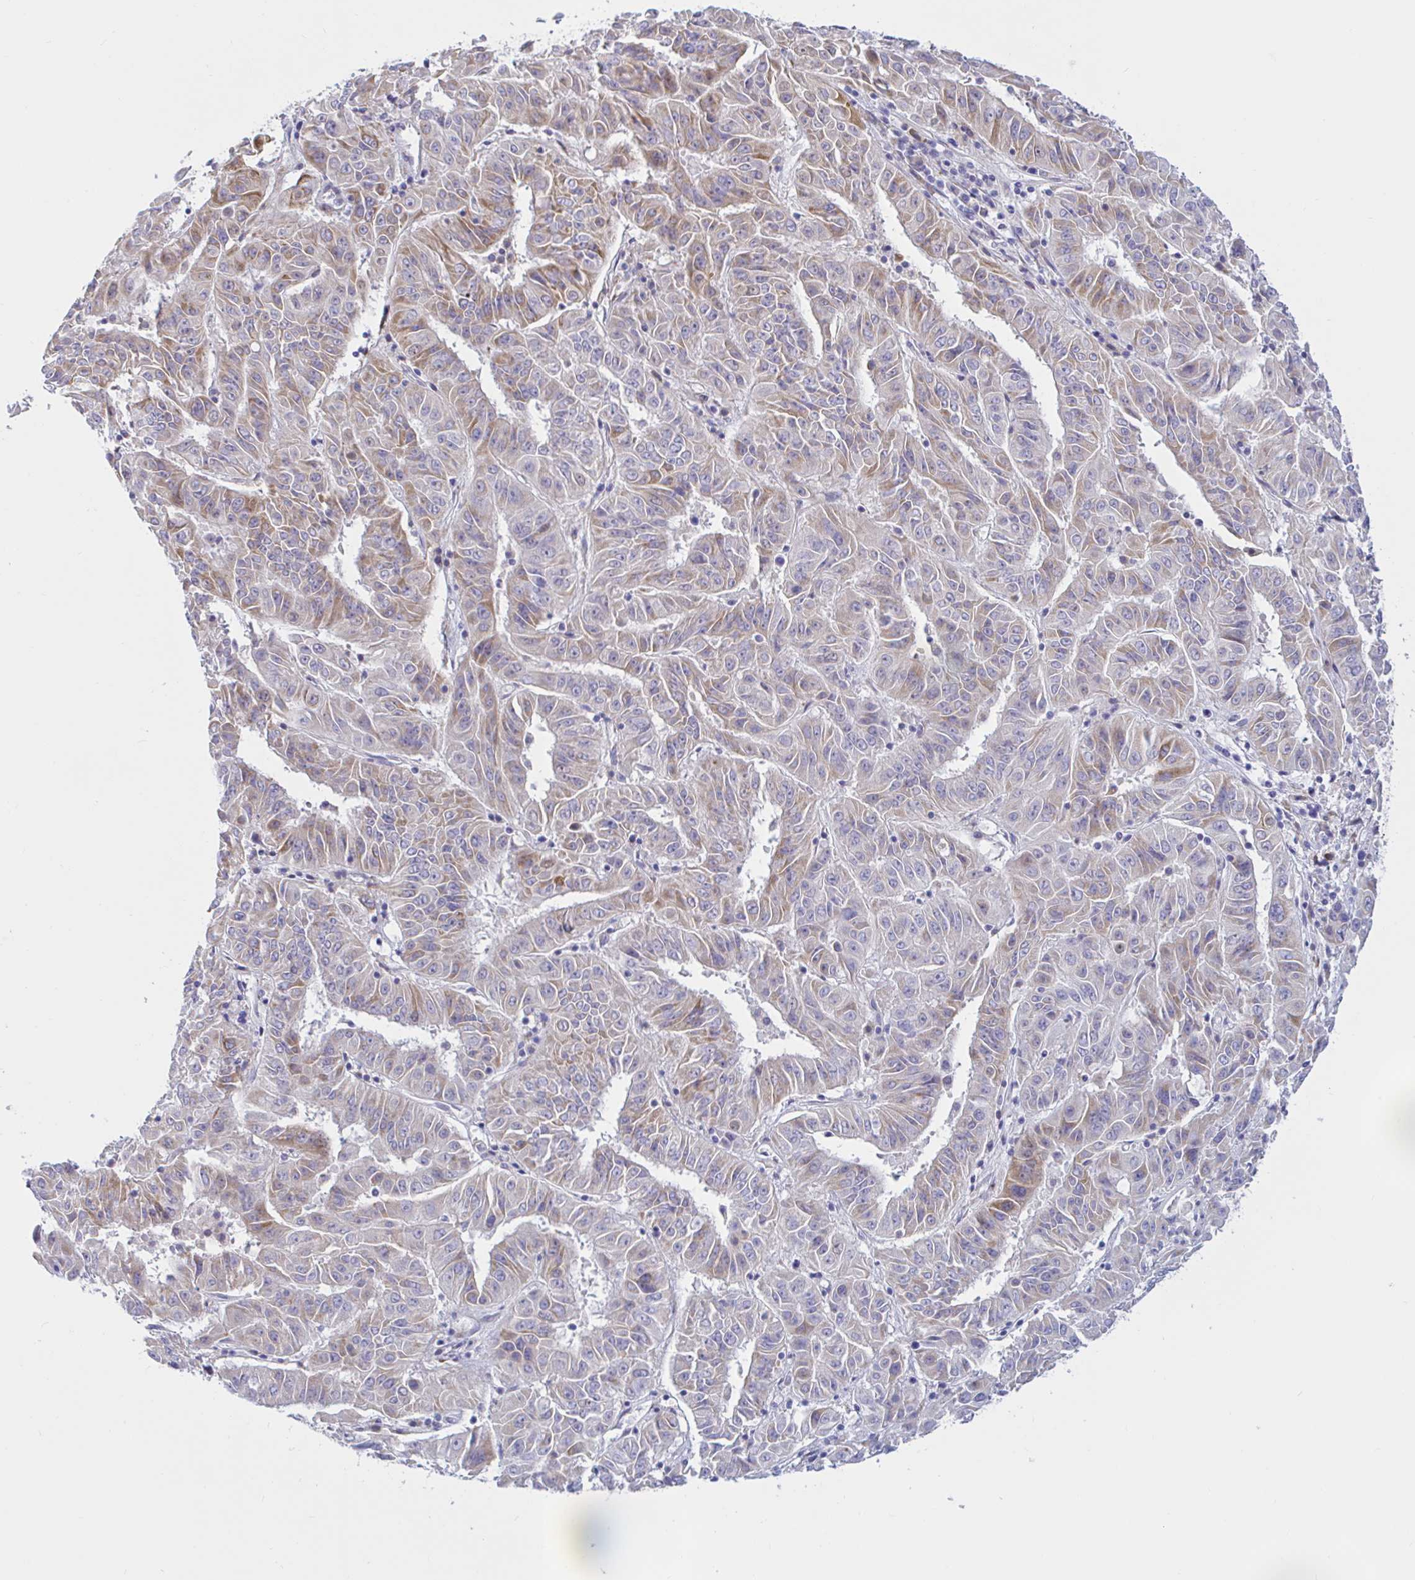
{"staining": {"intensity": "moderate", "quantity": "<25%", "location": "cytoplasmic/membranous"}, "tissue": "pancreatic cancer", "cell_type": "Tumor cells", "image_type": "cancer", "snomed": [{"axis": "morphology", "description": "Adenocarcinoma, NOS"}, {"axis": "topography", "description": "Pancreas"}], "caption": "An immunohistochemistry image of neoplastic tissue is shown. Protein staining in brown highlights moderate cytoplasmic/membranous positivity in pancreatic cancer within tumor cells.", "gene": "NBPF3", "patient": {"sex": "male", "age": 63}}